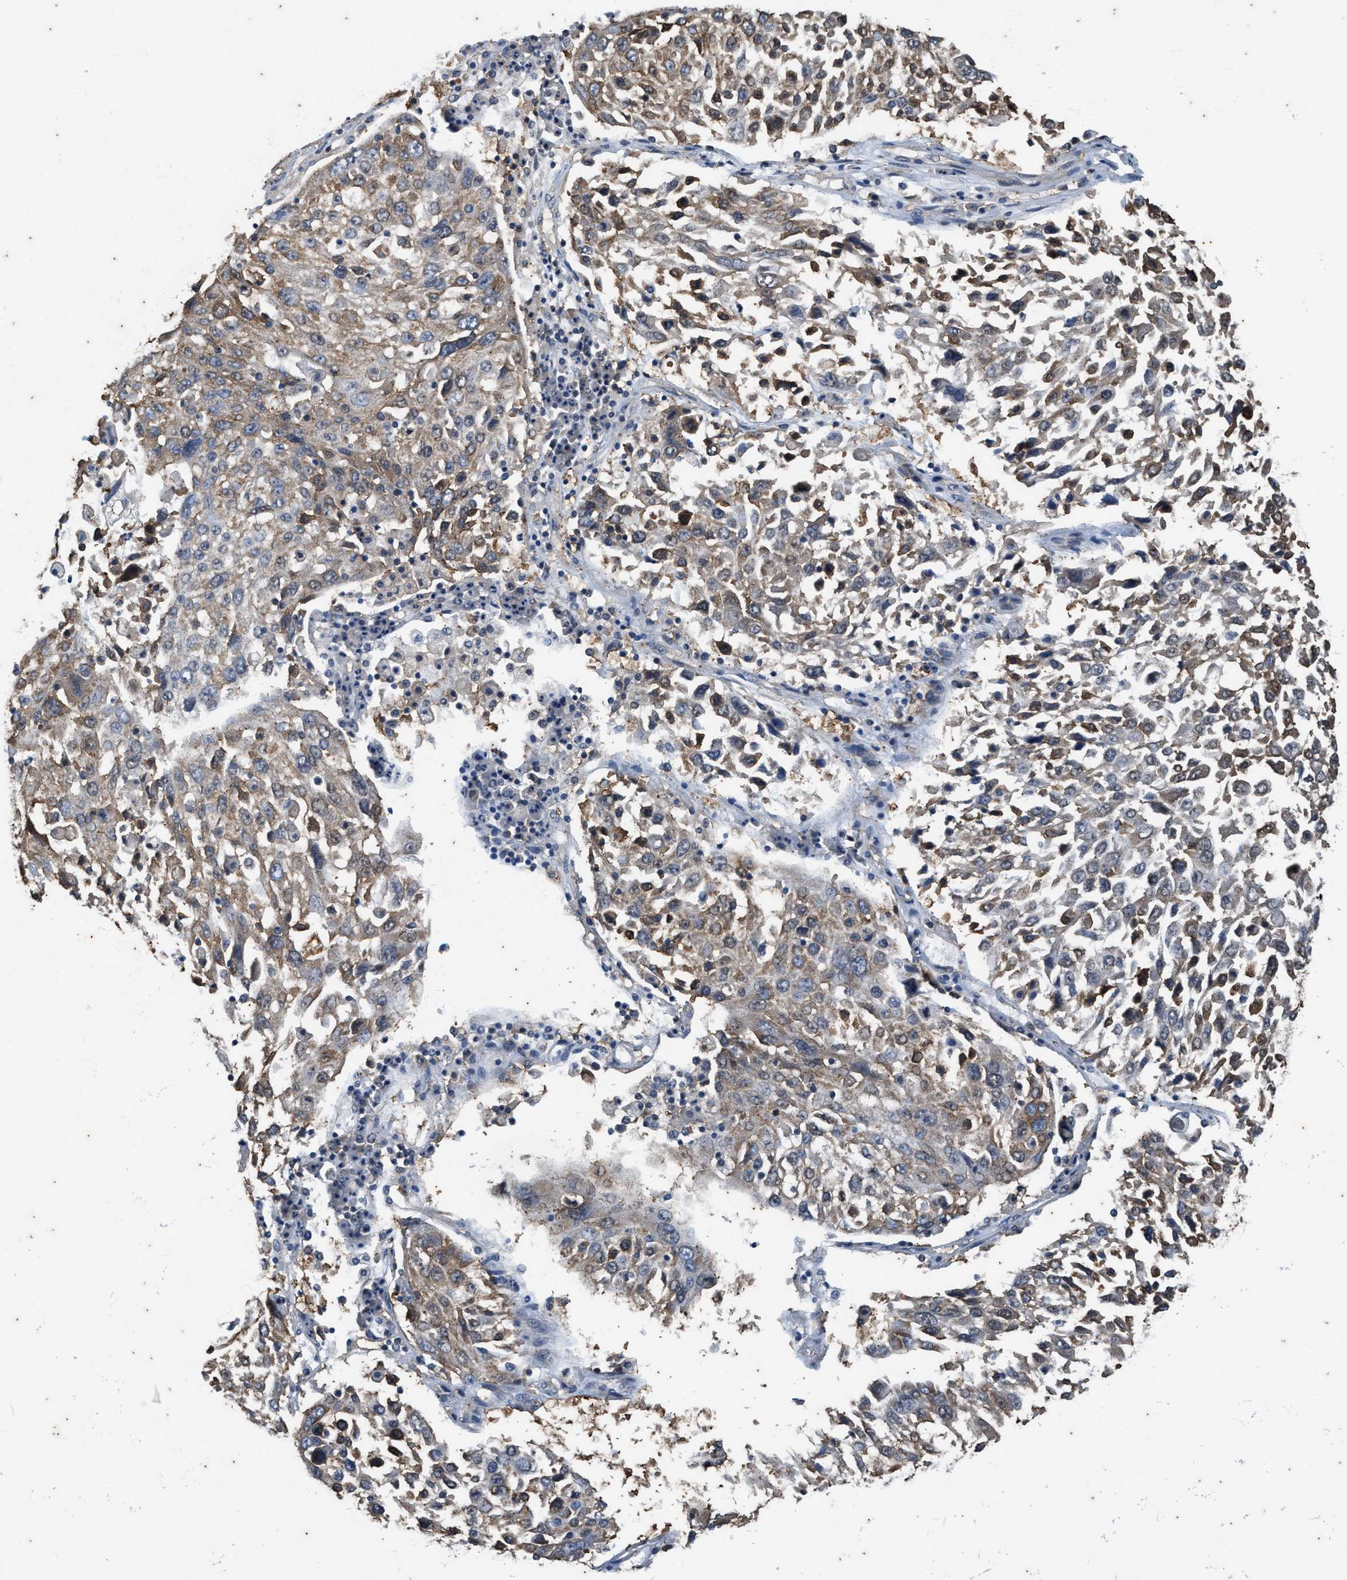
{"staining": {"intensity": "moderate", "quantity": ">75%", "location": "cytoplasmic/membranous"}, "tissue": "lung cancer", "cell_type": "Tumor cells", "image_type": "cancer", "snomed": [{"axis": "morphology", "description": "Squamous cell carcinoma, NOS"}, {"axis": "topography", "description": "Lung"}], "caption": "IHC (DAB (3,3'-diaminobenzidine)) staining of human squamous cell carcinoma (lung) demonstrates moderate cytoplasmic/membranous protein expression in approximately >75% of tumor cells.", "gene": "COX19", "patient": {"sex": "male", "age": 65}}